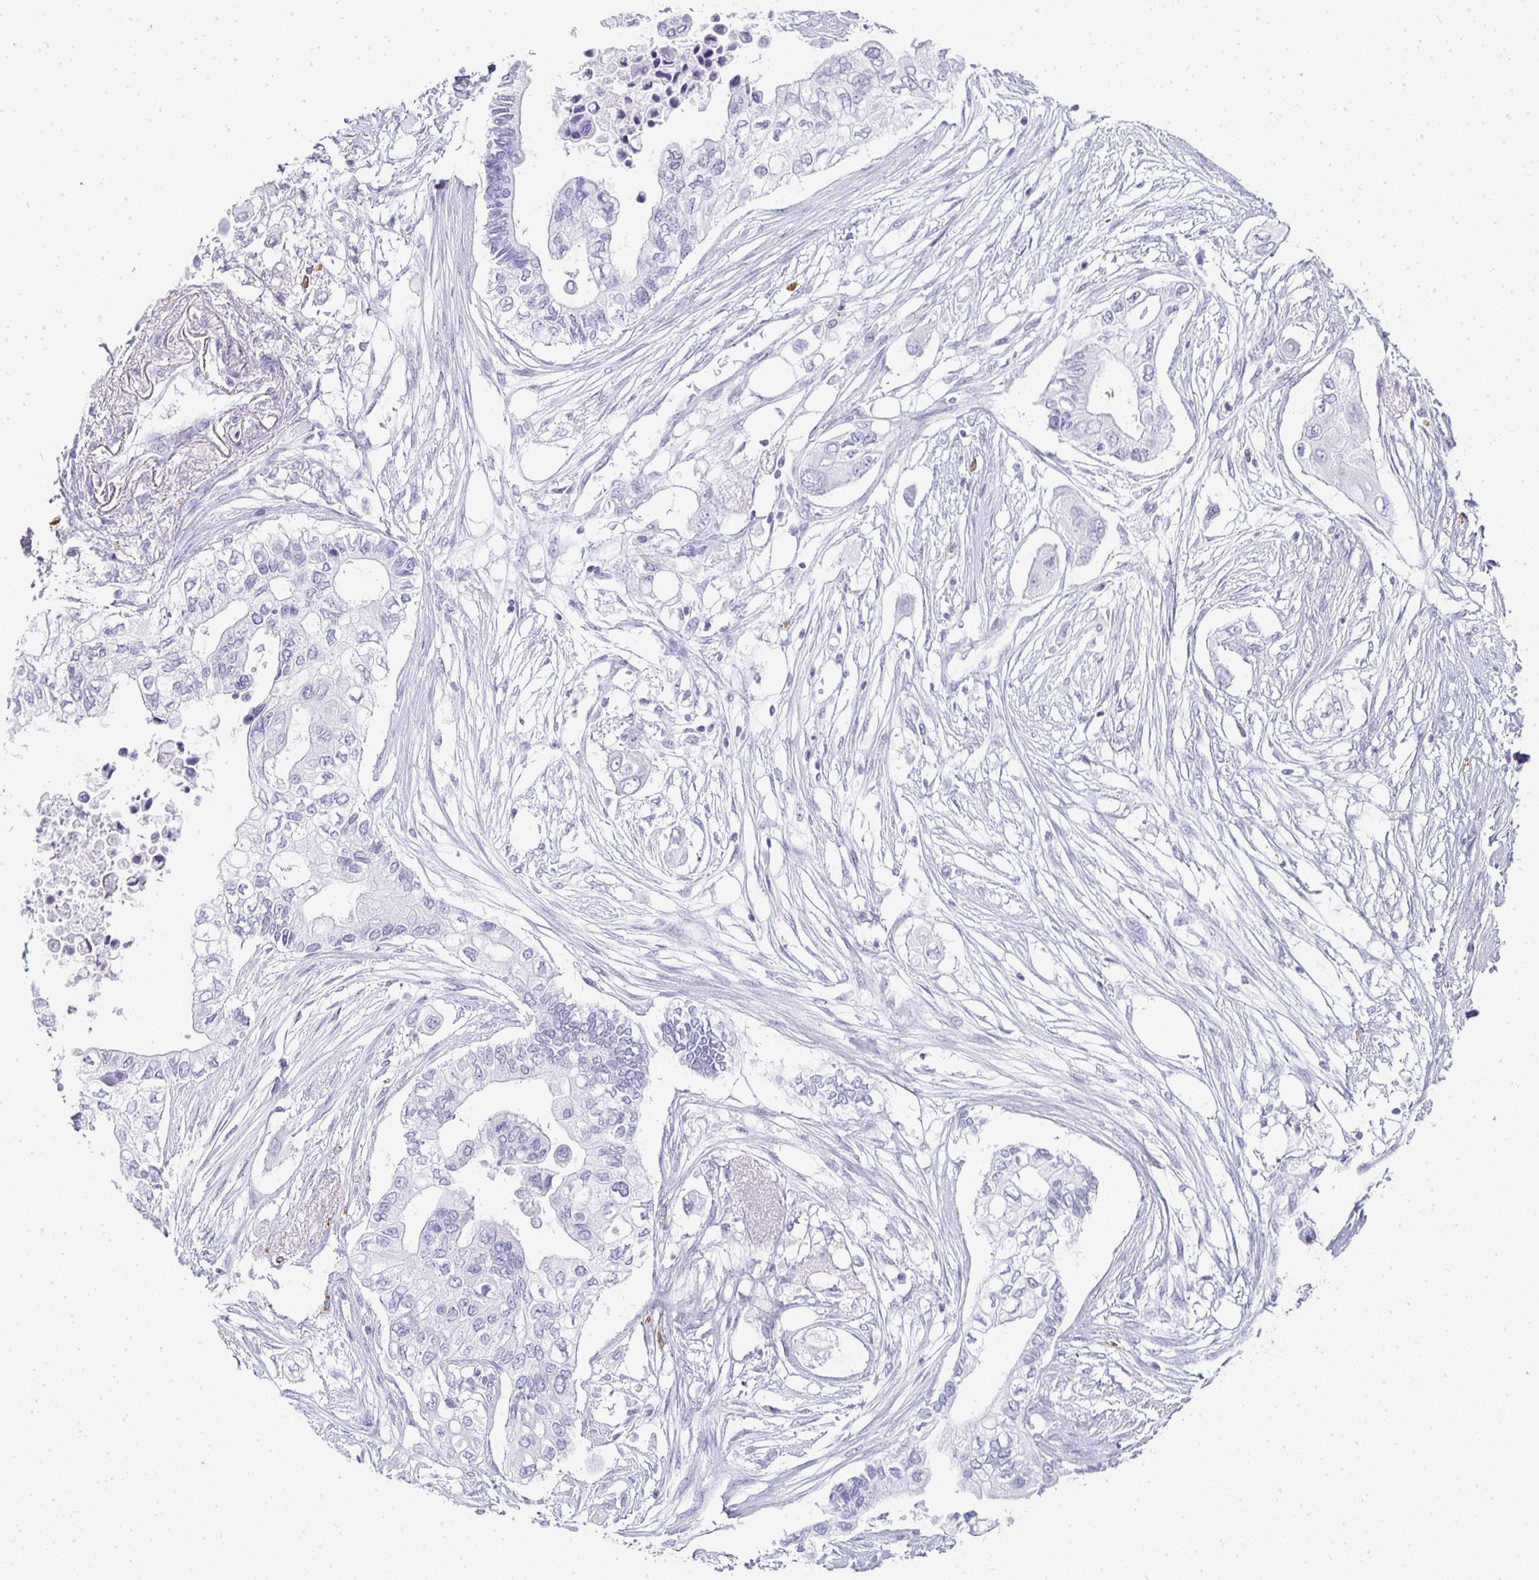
{"staining": {"intensity": "negative", "quantity": "none", "location": "none"}, "tissue": "pancreatic cancer", "cell_type": "Tumor cells", "image_type": "cancer", "snomed": [{"axis": "morphology", "description": "Adenocarcinoma, NOS"}, {"axis": "topography", "description": "Pancreas"}], "caption": "Photomicrograph shows no significant protein staining in tumor cells of adenocarcinoma (pancreatic).", "gene": "TPSD1", "patient": {"sex": "female", "age": 63}}